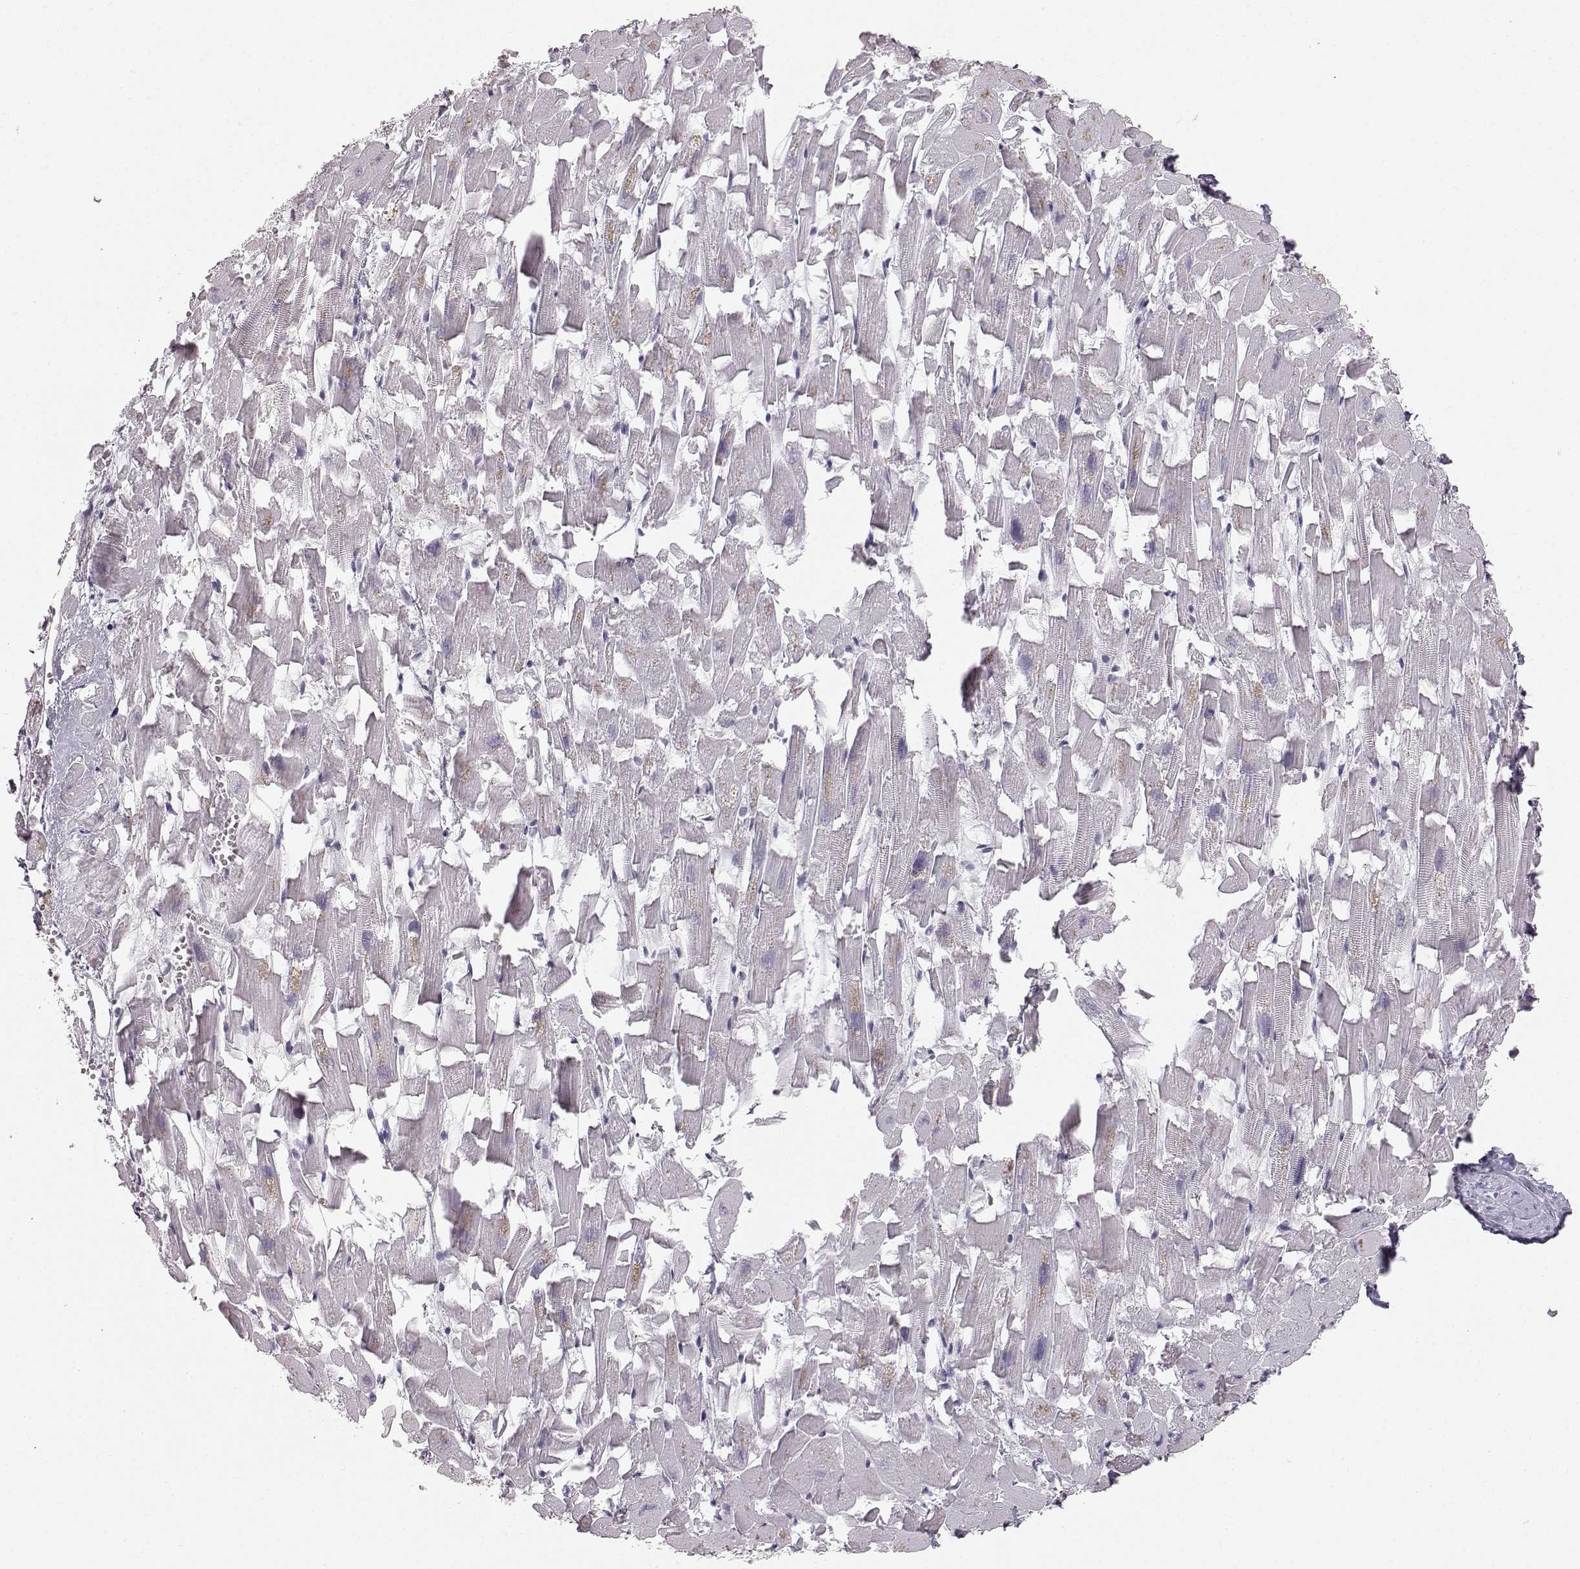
{"staining": {"intensity": "negative", "quantity": "none", "location": "none"}, "tissue": "heart muscle", "cell_type": "Cardiomyocytes", "image_type": "normal", "snomed": [{"axis": "morphology", "description": "Normal tissue, NOS"}, {"axis": "topography", "description": "Heart"}], "caption": "The immunohistochemistry photomicrograph has no significant positivity in cardiomyocytes of heart muscle. (Stains: DAB (3,3'-diaminobenzidine) immunohistochemistry (IHC) with hematoxylin counter stain, Microscopy: brightfield microscopy at high magnification).", "gene": "KRTAP16", "patient": {"sex": "female", "age": 64}}